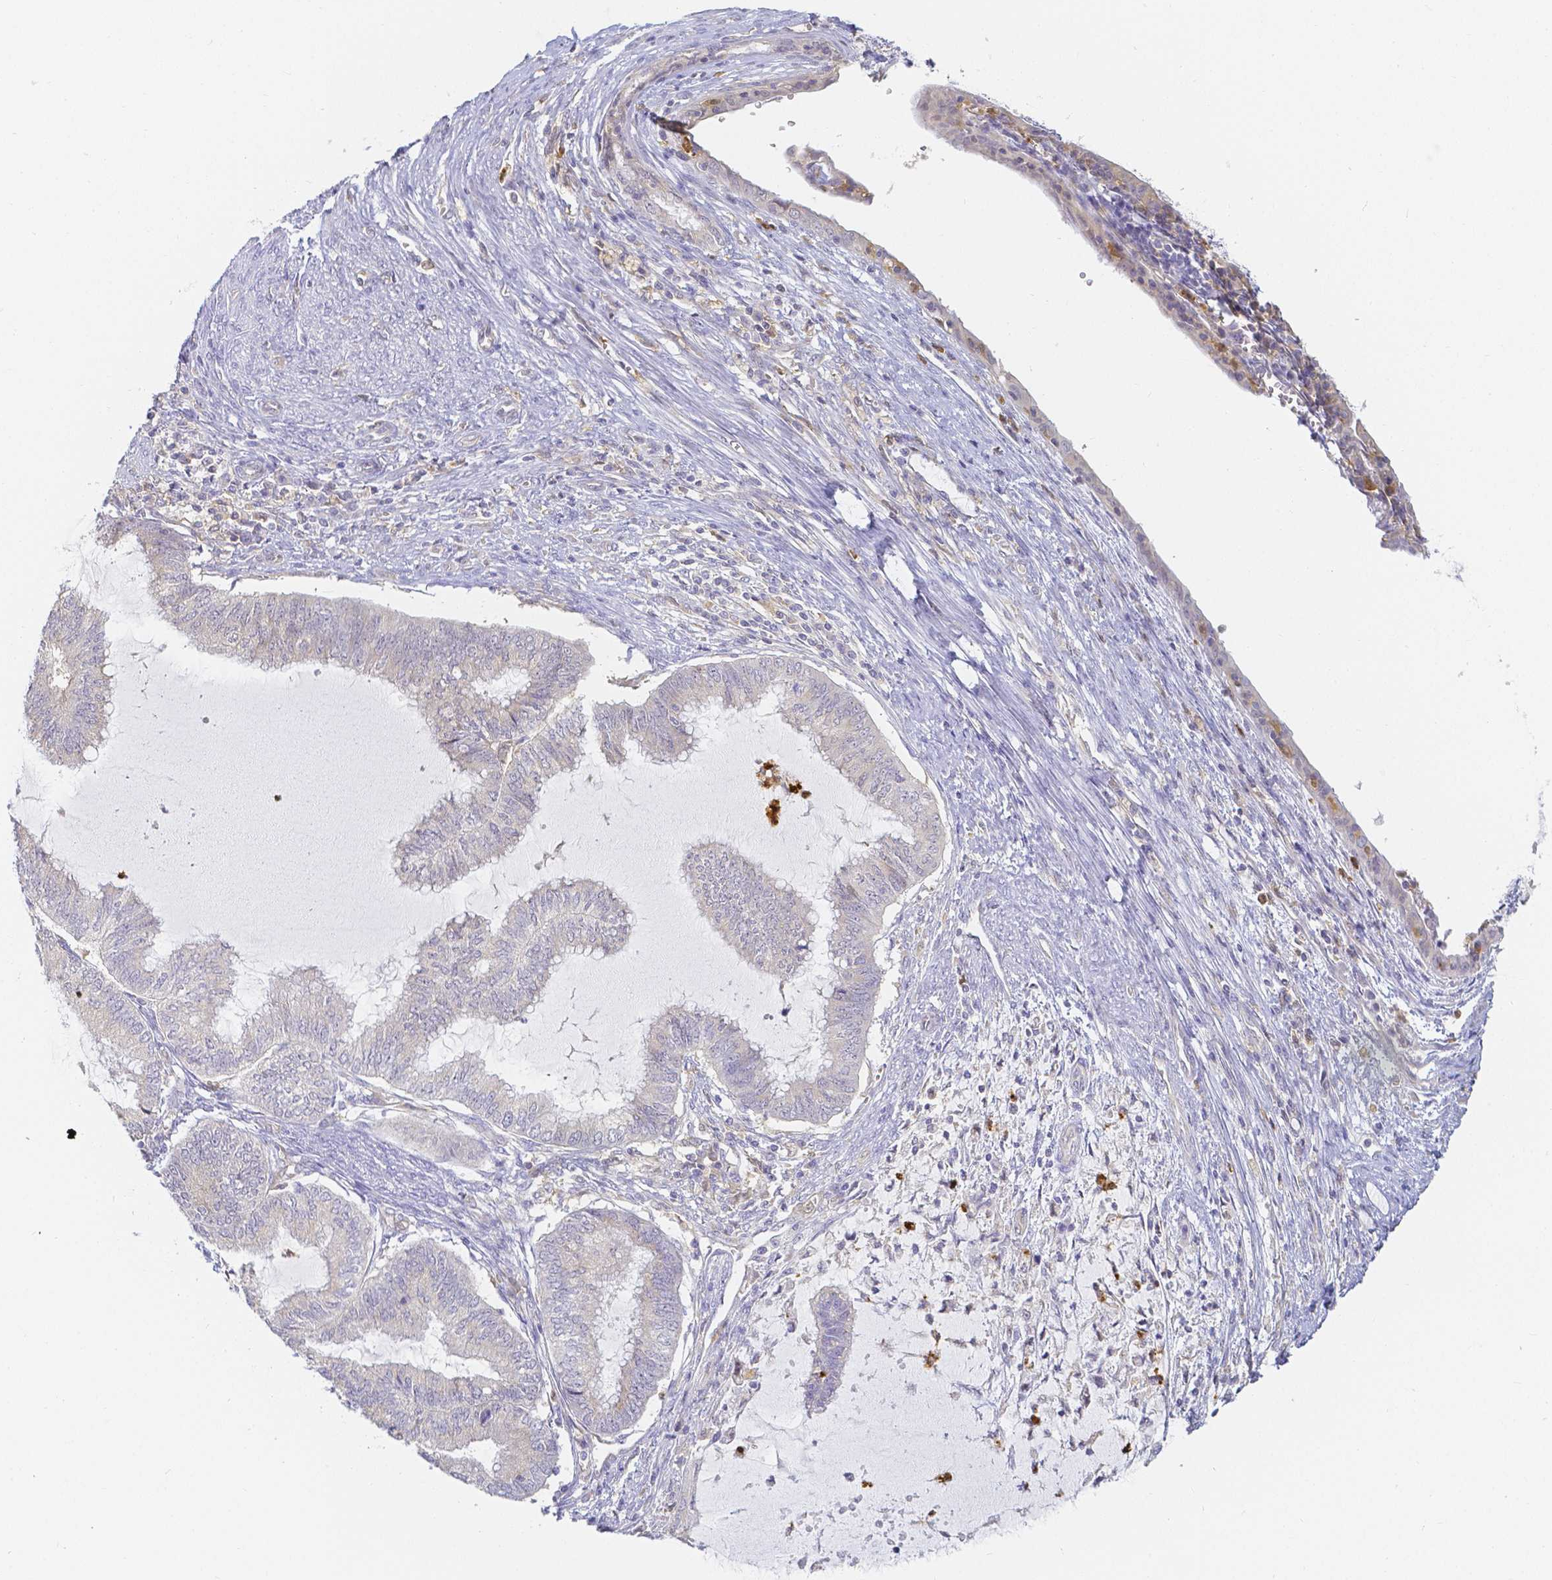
{"staining": {"intensity": "negative", "quantity": "none", "location": "none"}, "tissue": "endometrial cancer", "cell_type": "Tumor cells", "image_type": "cancer", "snomed": [{"axis": "morphology", "description": "Adenocarcinoma, NOS"}, {"axis": "topography", "description": "Endometrium"}], "caption": "IHC histopathology image of neoplastic tissue: human endometrial adenocarcinoma stained with DAB displays no significant protein staining in tumor cells. Nuclei are stained in blue.", "gene": "KCNH1", "patient": {"sex": "female", "age": 79}}